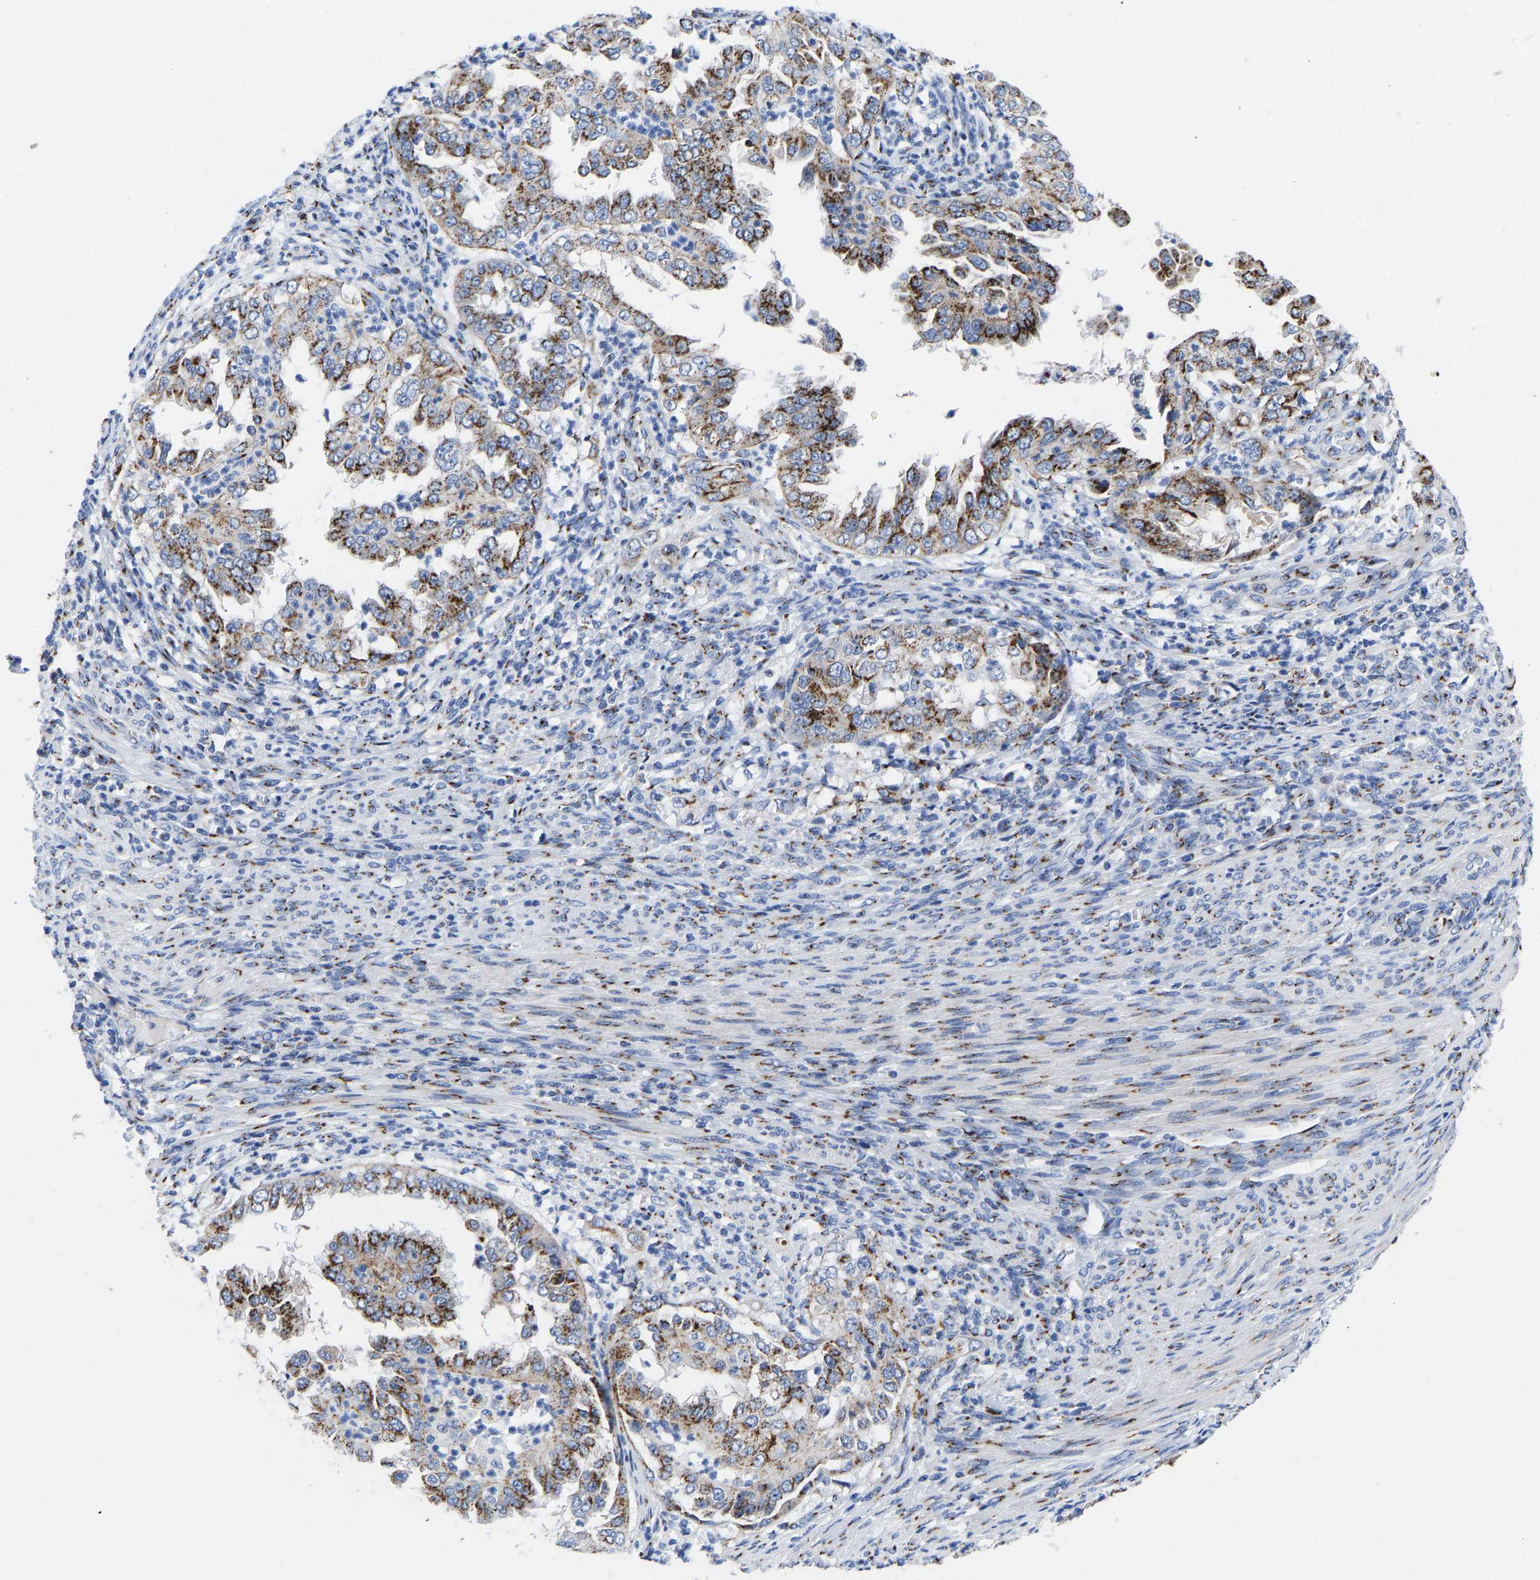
{"staining": {"intensity": "strong", "quantity": ">75%", "location": "cytoplasmic/membranous"}, "tissue": "endometrial cancer", "cell_type": "Tumor cells", "image_type": "cancer", "snomed": [{"axis": "morphology", "description": "Adenocarcinoma, NOS"}, {"axis": "topography", "description": "Endometrium"}], "caption": "An image showing strong cytoplasmic/membranous staining in approximately >75% of tumor cells in endometrial cancer (adenocarcinoma), as visualized by brown immunohistochemical staining.", "gene": "TMEM87A", "patient": {"sex": "female", "age": 85}}